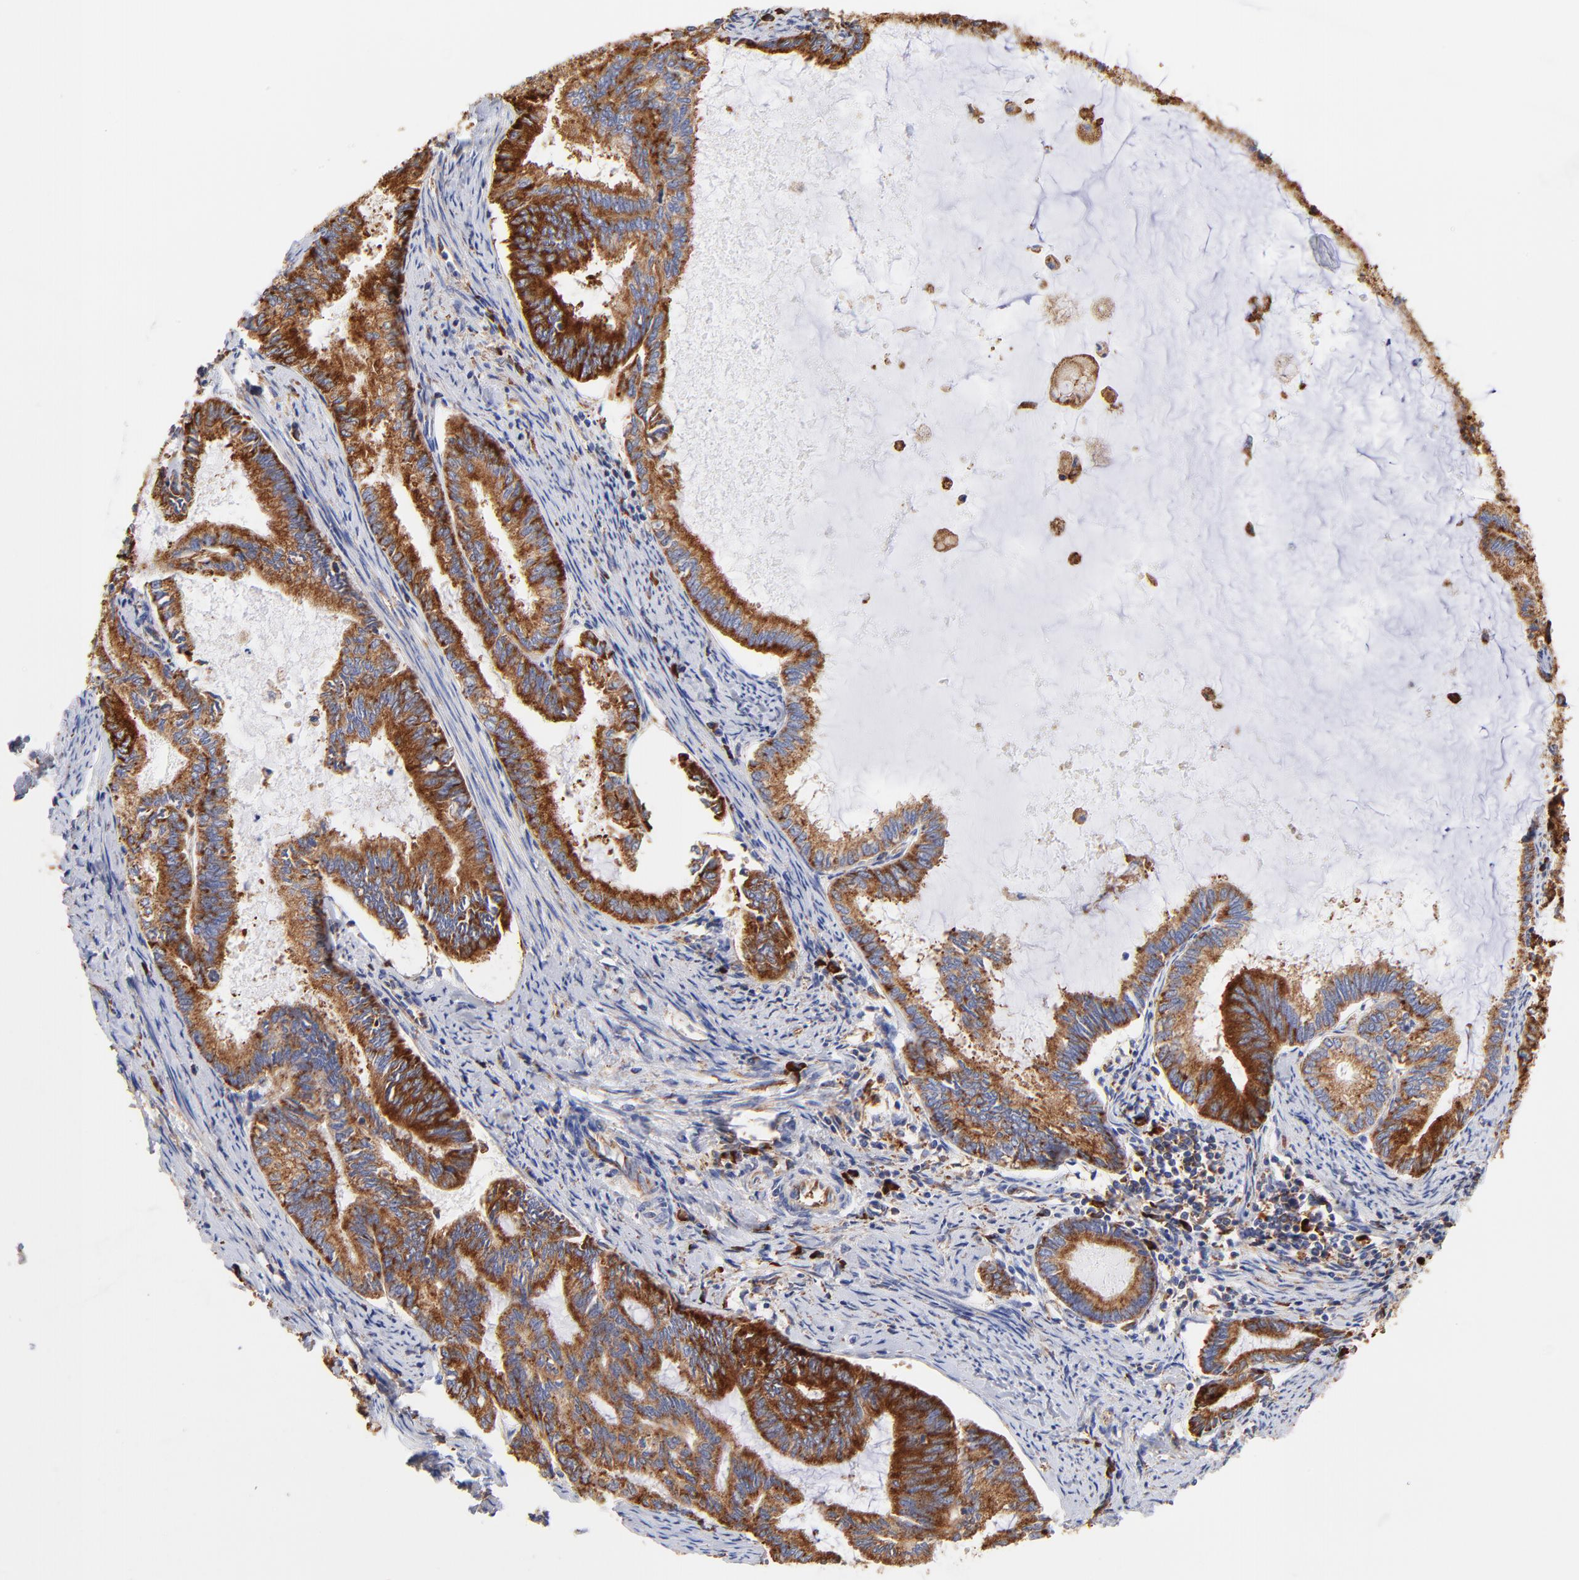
{"staining": {"intensity": "strong", "quantity": ">75%", "location": "cytoplasmic/membranous"}, "tissue": "endometrial cancer", "cell_type": "Tumor cells", "image_type": "cancer", "snomed": [{"axis": "morphology", "description": "Adenocarcinoma, NOS"}, {"axis": "topography", "description": "Endometrium"}], "caption": "Immunohistochemistry (IHC) (DAB) staining of human endometrial cancer (adenocarcinoma) displays strong cytoplasmic/membranous protein positivity in approximately >75% of tumor cells.", "gene": "RPL27", "patient": {"sex": "female", "age": 86}}